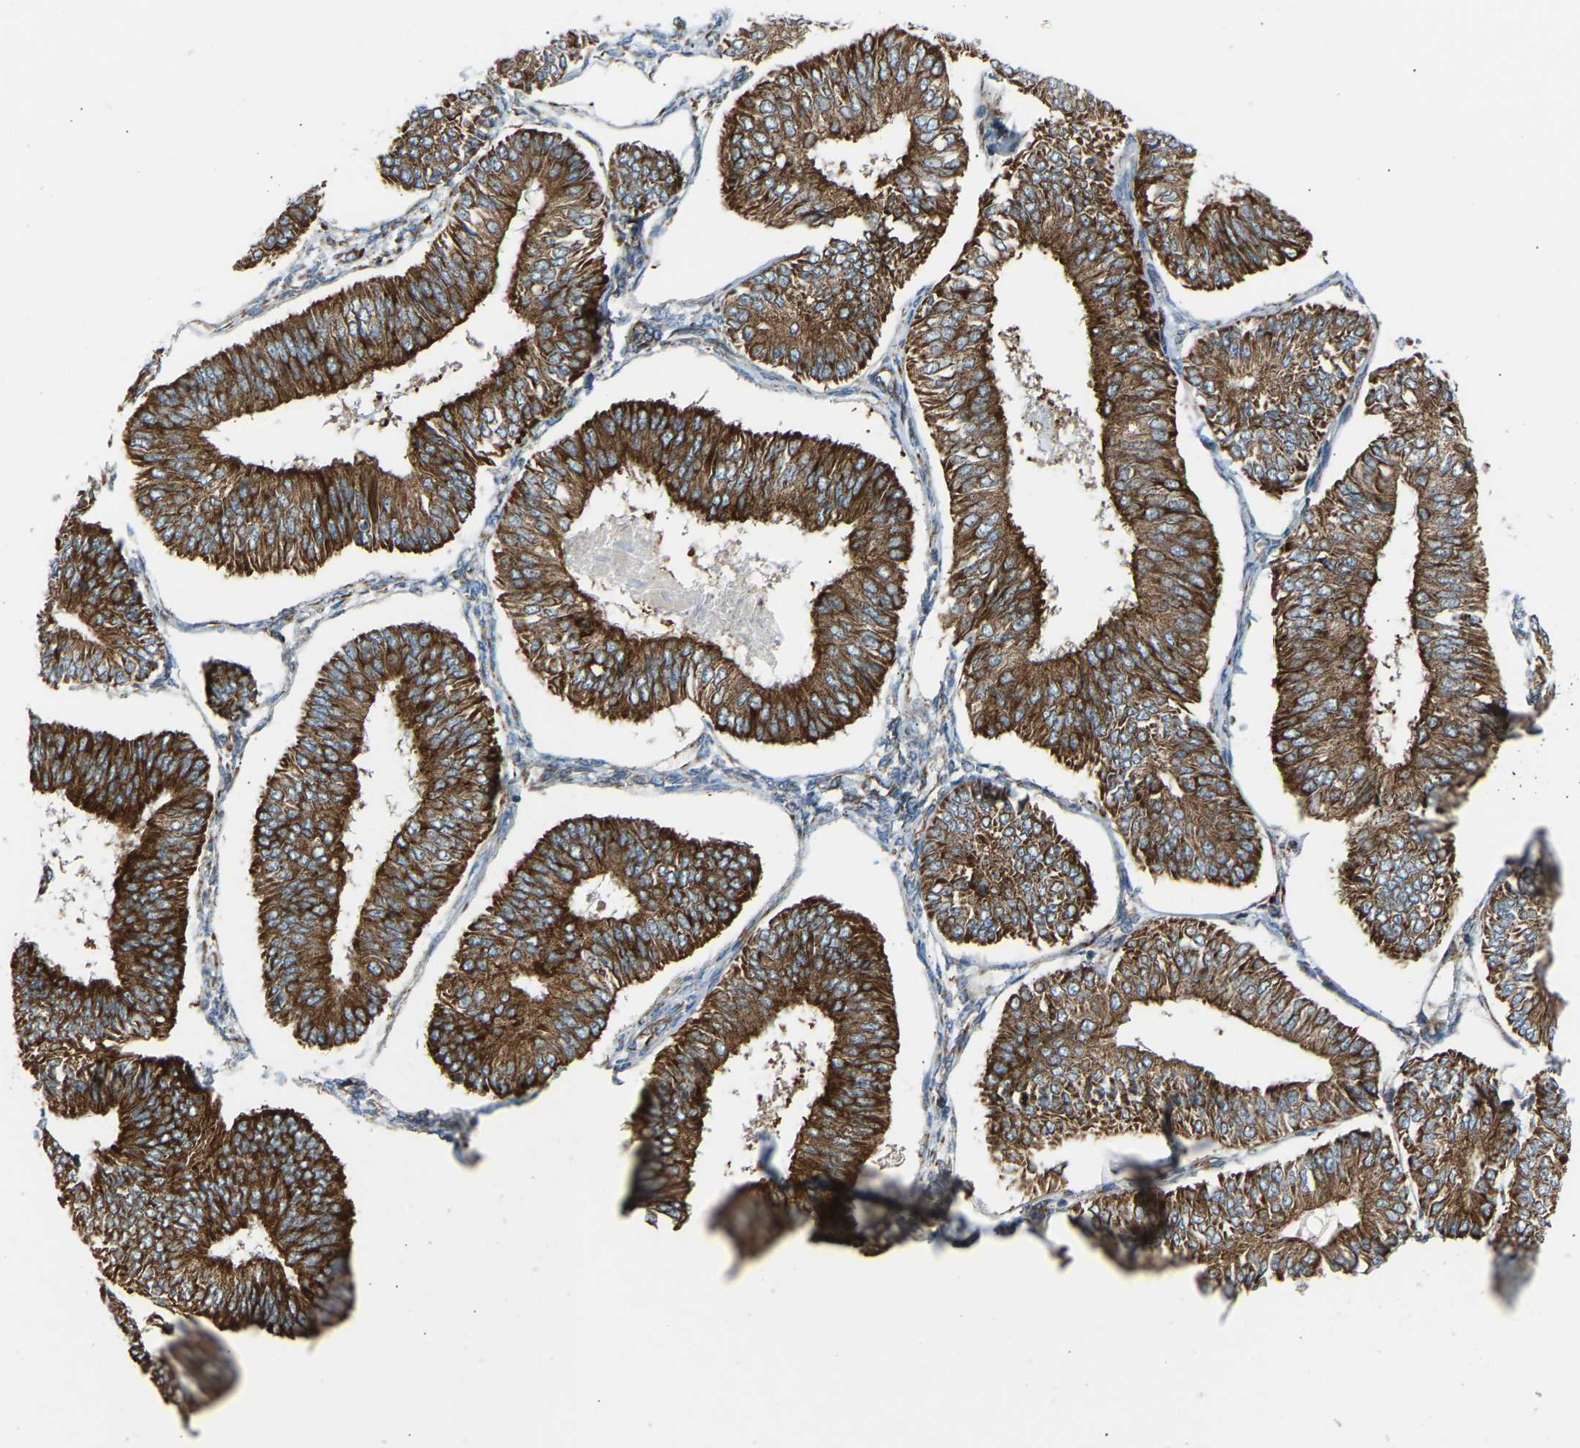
{"staining": {"intensity": "strong", "quantity": ">75%", "location": "cytoplasmic/membranous"}, "tissue": "endometrial cancer", "cell_type": "Tumor cells", "image_type": "cancer", "snomed": [{"axis": "morphology", "description": "Adenocarcinoma, NOS"}, {"axis": "topography", "description": "Endometrium"}], "caption": "Endometrial adenocarcinoma tissue reveals strong cytoplasmic/membranous positivity in about >75% of tumor cells, visualized by immunohistochemistry. (DAB (3,3'-diaminobenzidine) = brown stain, brightfield microscopy at high magnification).", "gene": "VPS41", "patient": {"sex": "female", "age": 58}}